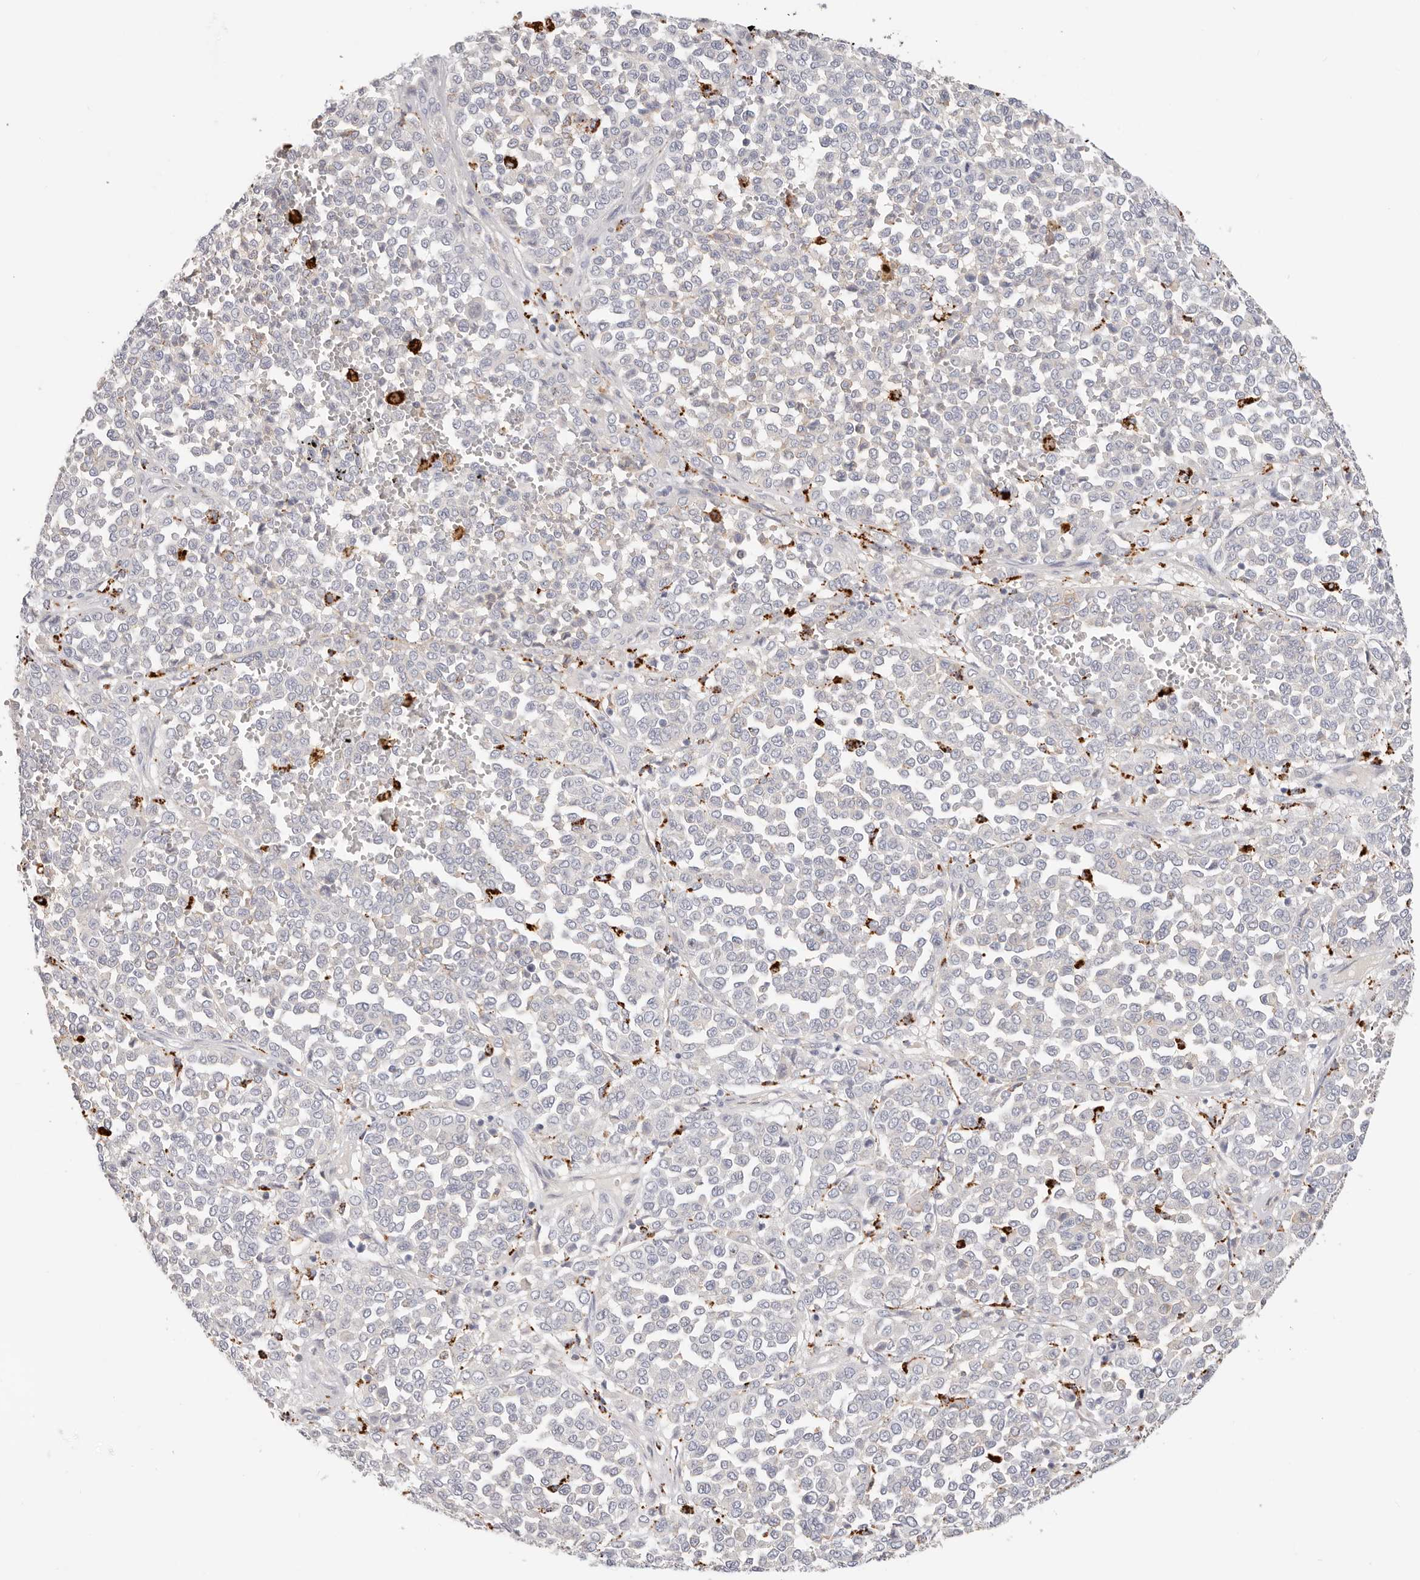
{"staining": {"intensity": "weak", "quantity": "<25%", "location": "cytoplasmic/membranous"}, "tissue": "melanoma", "cell_type": "Tumor cells", "image_type": "cancer", "snomed": [{"axis": "morphology", "description": "Malignant melanoma, Metastatic site"}, {"axis": "topography", "description": "Pancreas"}], "caption": "There is no significant staining in tumor cells of melanoma. (Stains: DAB (3,3'-diaminobenzidine) immunohistochemistry with hematoxylin counter stain, Microscopy: brightfield microscopy at high magnification).", "gene": "STKLD1", "patient": {"sex": "female", "age": 30}}